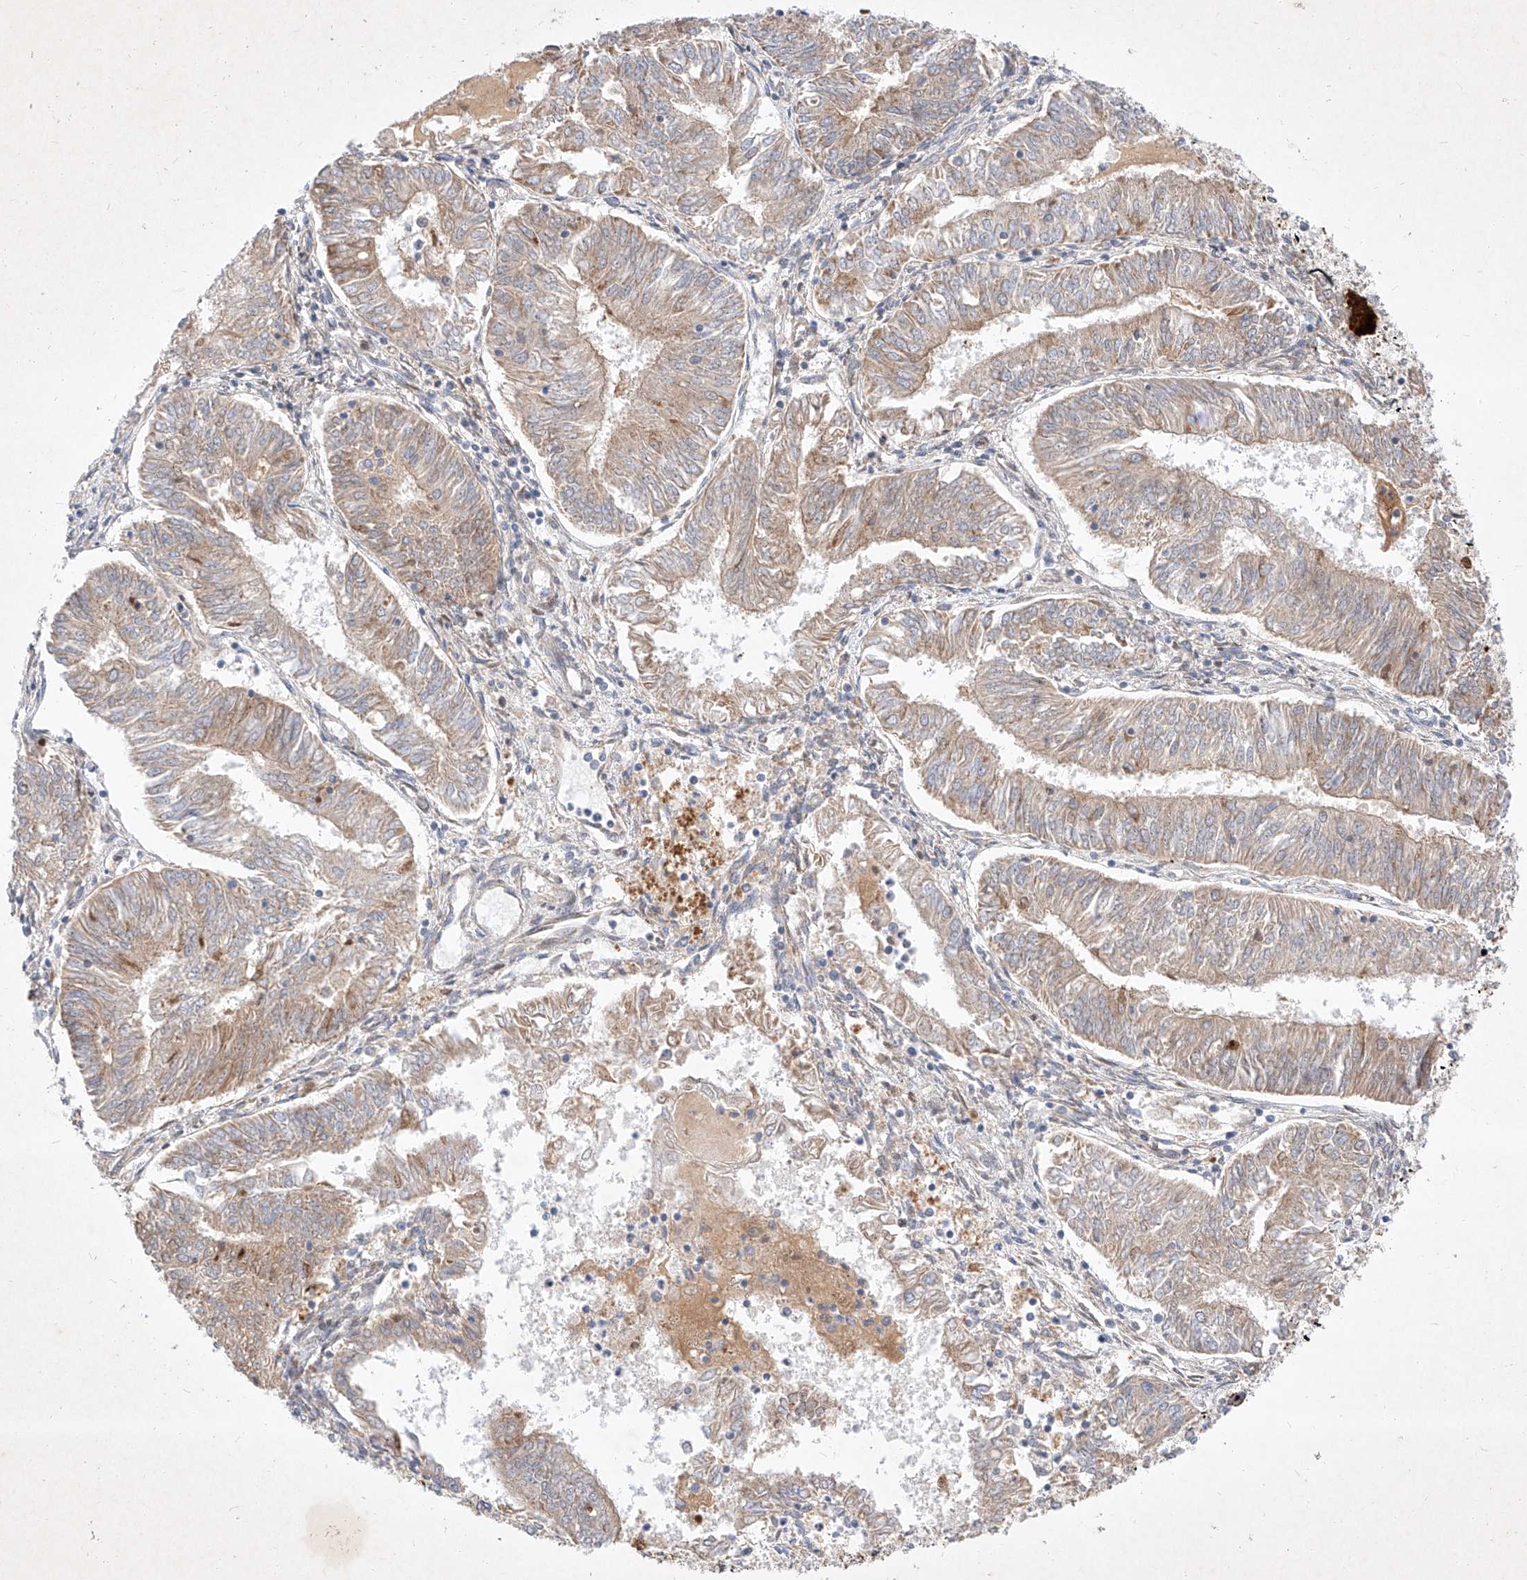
{"staining": {"intensity": "weak", "quantity": "25%-75%", "location": "cytoplasmic/membranous"}, "tissue": "endometrial cancer", "cell_type": "Tumor cells", "image_type": "cancer", "snomed": [{"axis": "morphology", "description": "Adenocarcinoma, NOS"}, {"axis": "topography", "description": "Endometrium"}], "caption": "High-power microscopy captured an IHC image of endometrial adenocarcinoma, revealing weak cytoplasmic/membranous staining in about 25%-75% of tumor cells.", "gene": "OSGEPL1", "patient": {"sex": "female", "age": 58}}